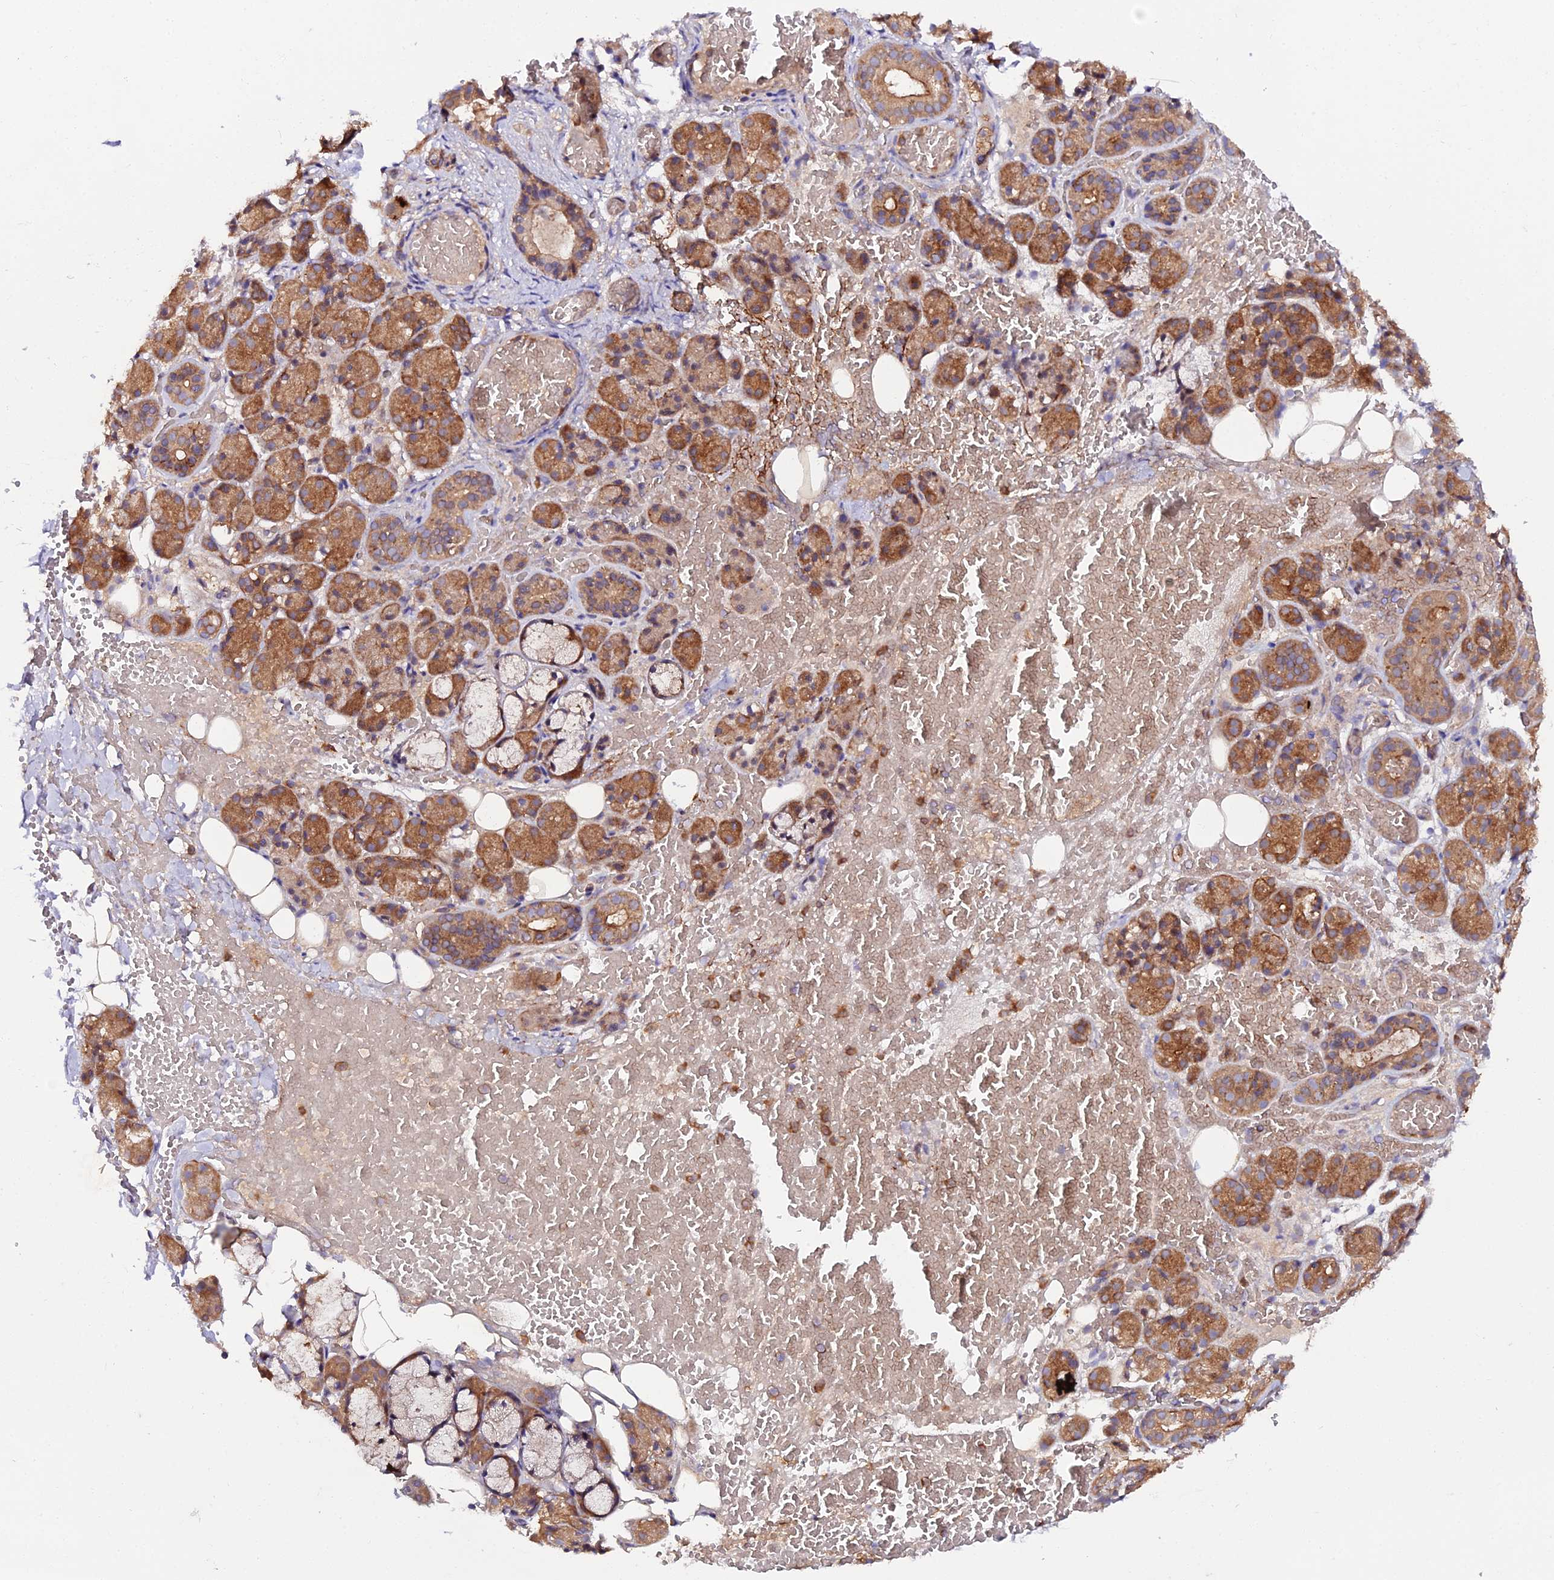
{"staining": {"intensity": "strong", "quantity": "25%-75%", "location": "cytoplasmic/membranous"}, "tissue": "salivary gland", "cell_type": "Glandular cells", "image_type": "normal", "snomed": [{"axis": "morphology", "description": "Normal tissue, NOS"}, {"axis": "topography", "description": "Salivary gland"}], "caption": "Immunohistochemical staining of benign salivary gland shows 25%-75% levels of strong cytoplasmic/membranous protein staining in about 25%-75% of glandular cells. (DAB (3,3'-diaminobenzidine) IHC with brightfield microscopy, high magnification).", "gene": "TRIM26", "patient": {"sex": "male", "age": 63}}